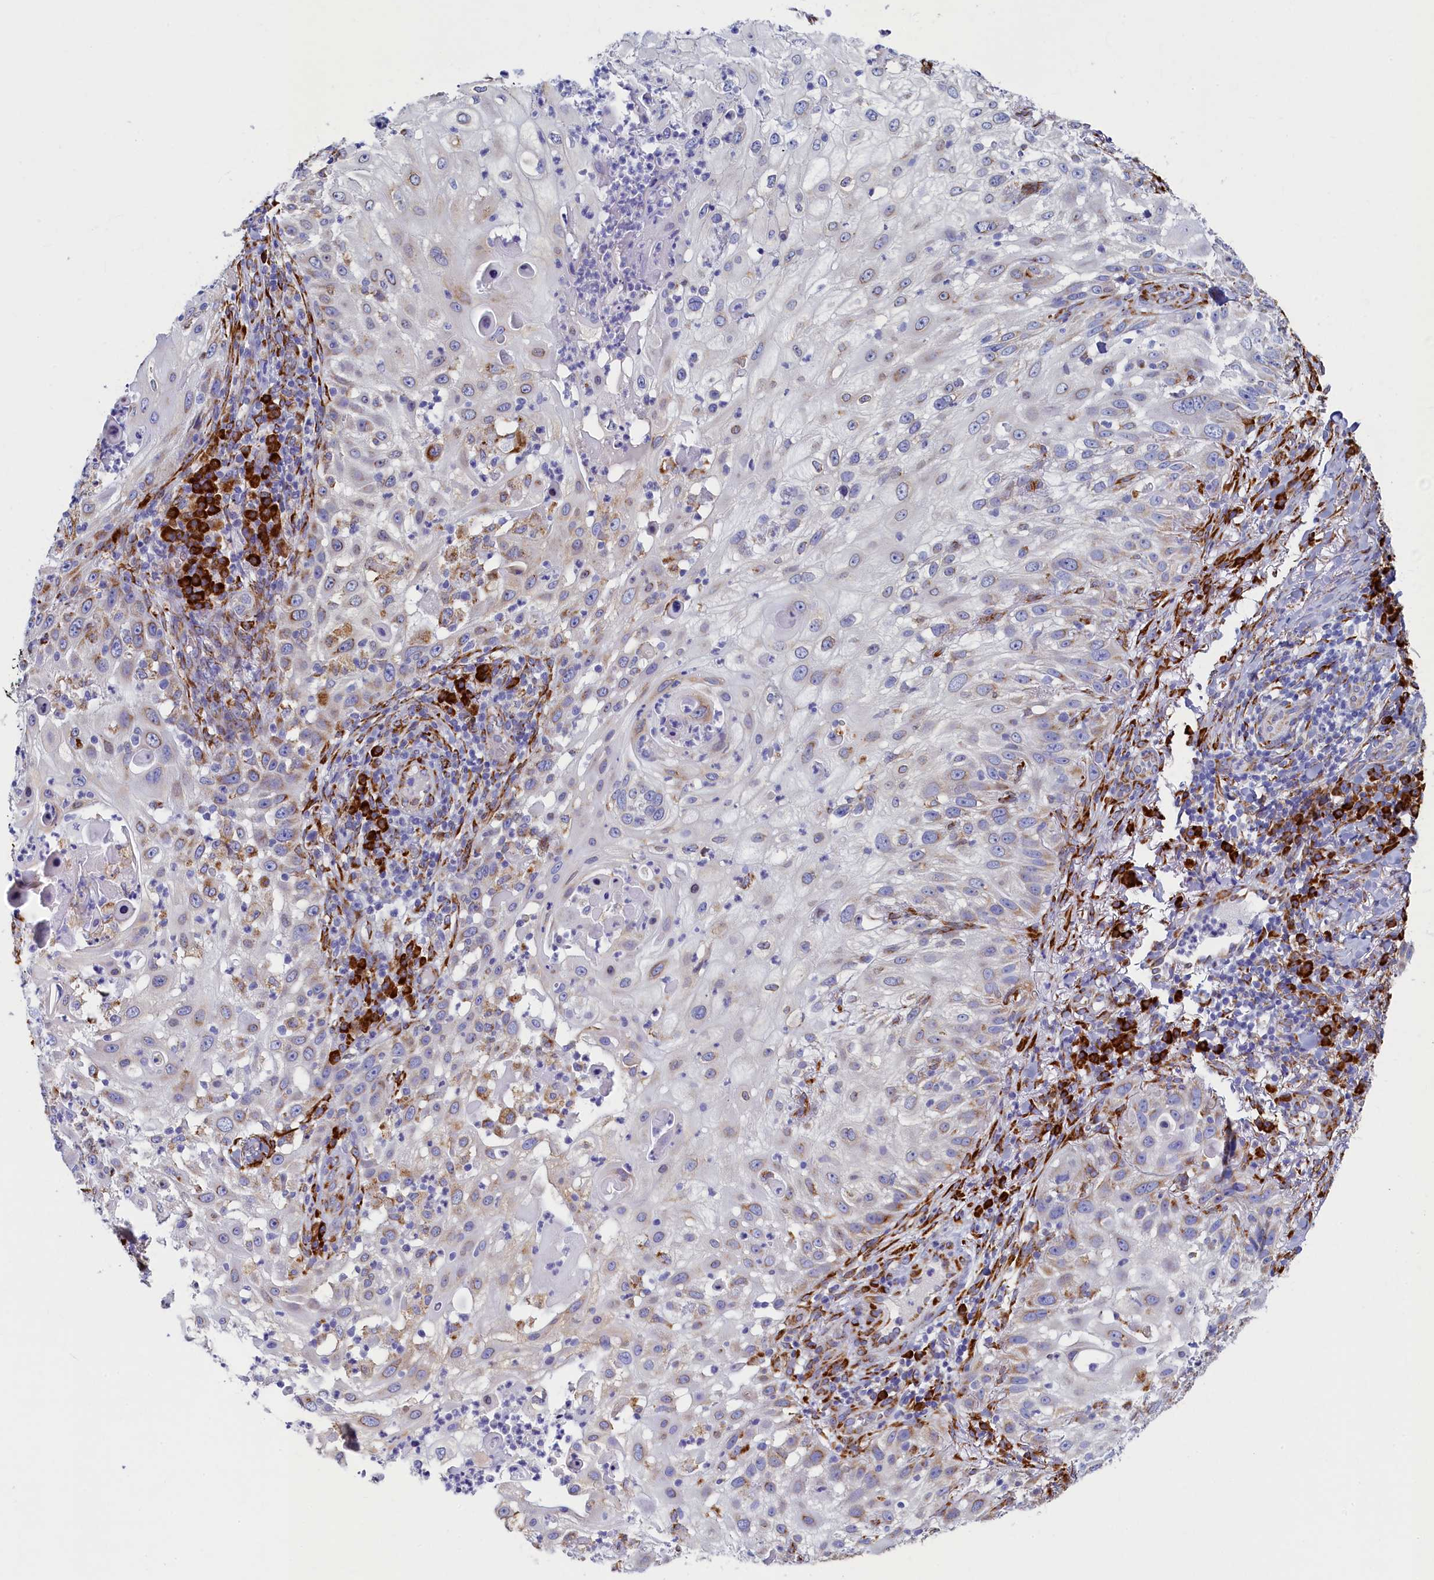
{"staining": {"intensity": "moderate", "quantity": "<25%", "location": "cytoplasmic/membranous"}, "tissue": "skin cancer", "cell_type": "Tumor cells", "image_type": "cancer", "snomed": [{"axis": "morphology", "description": "Squamous cell carcinoma, NOS"}, {"axis": "topography", "description": "Skin"}], "caption": "There is low levels of moderate cytoplasmic/membranous positivity in tumor cells of skin squamous cell carcinoma, as demonstrated by immunohistochemical staining (brown color).", "gene": "TMEM18", "patient": {"sex": "female", "age": 44}}